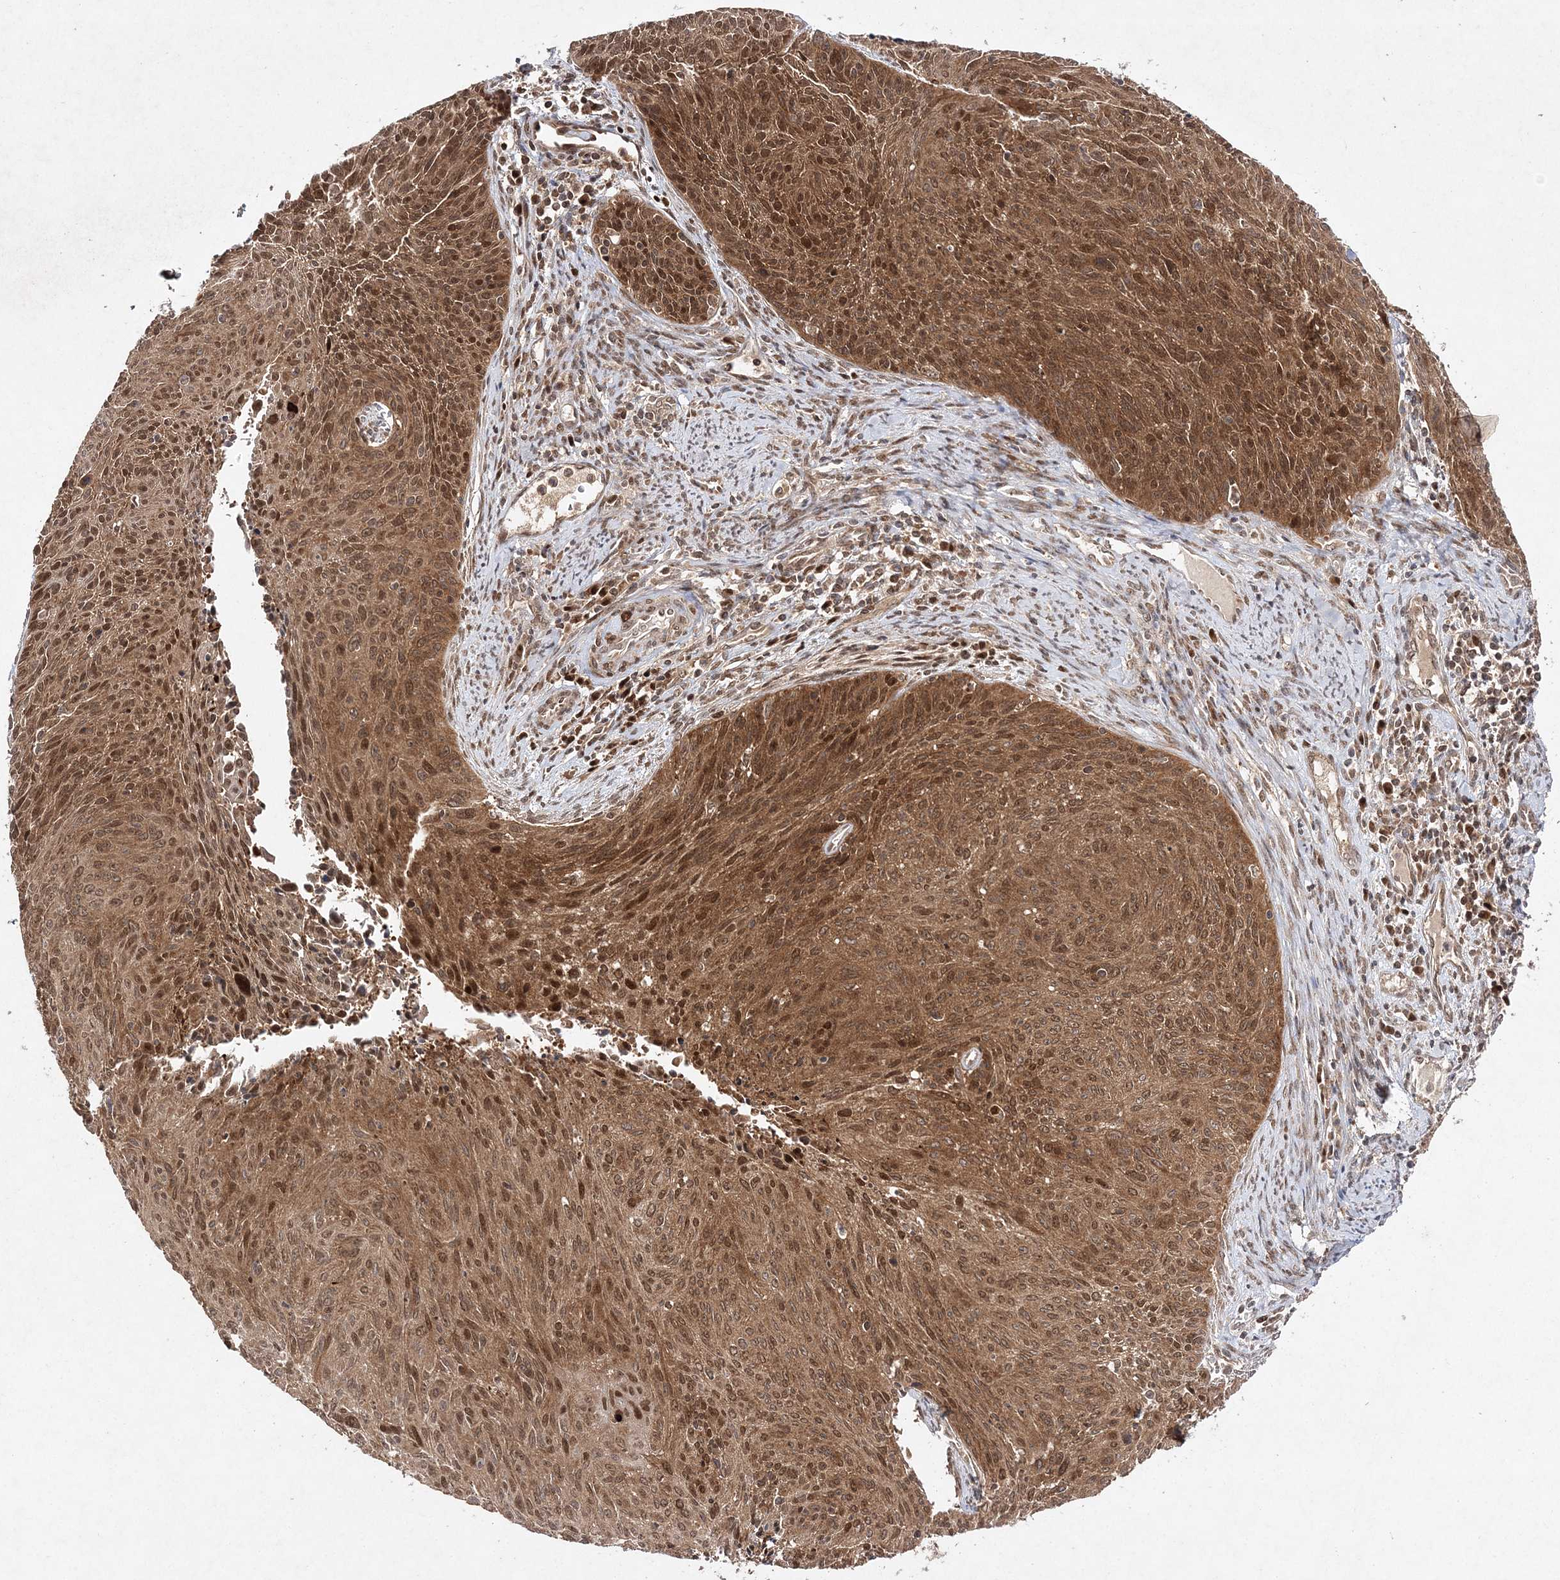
{"staining": {"intensity": "moderate", "quantity": ">75%", "location": "cytoplasmic/membranous,nuclear"}, "tissue": "cervical cancer", "cell_type": "Tumor cells", "image_type": "cancer", "snomed": [{"axis": "morphology", "description": "Squamous cell carcinoma, NOS"}, {"axis": "topography", "description": "Cervix"}], "caption": "This is an image of IHC staining of squamous cell carcinoma (cervical), which shows moderate positivity in the cytoplasmic/membranous and nuclear of tumor cells.", "gene": "NIF3L1", "patient": {"sex": "female", "age": 55}}